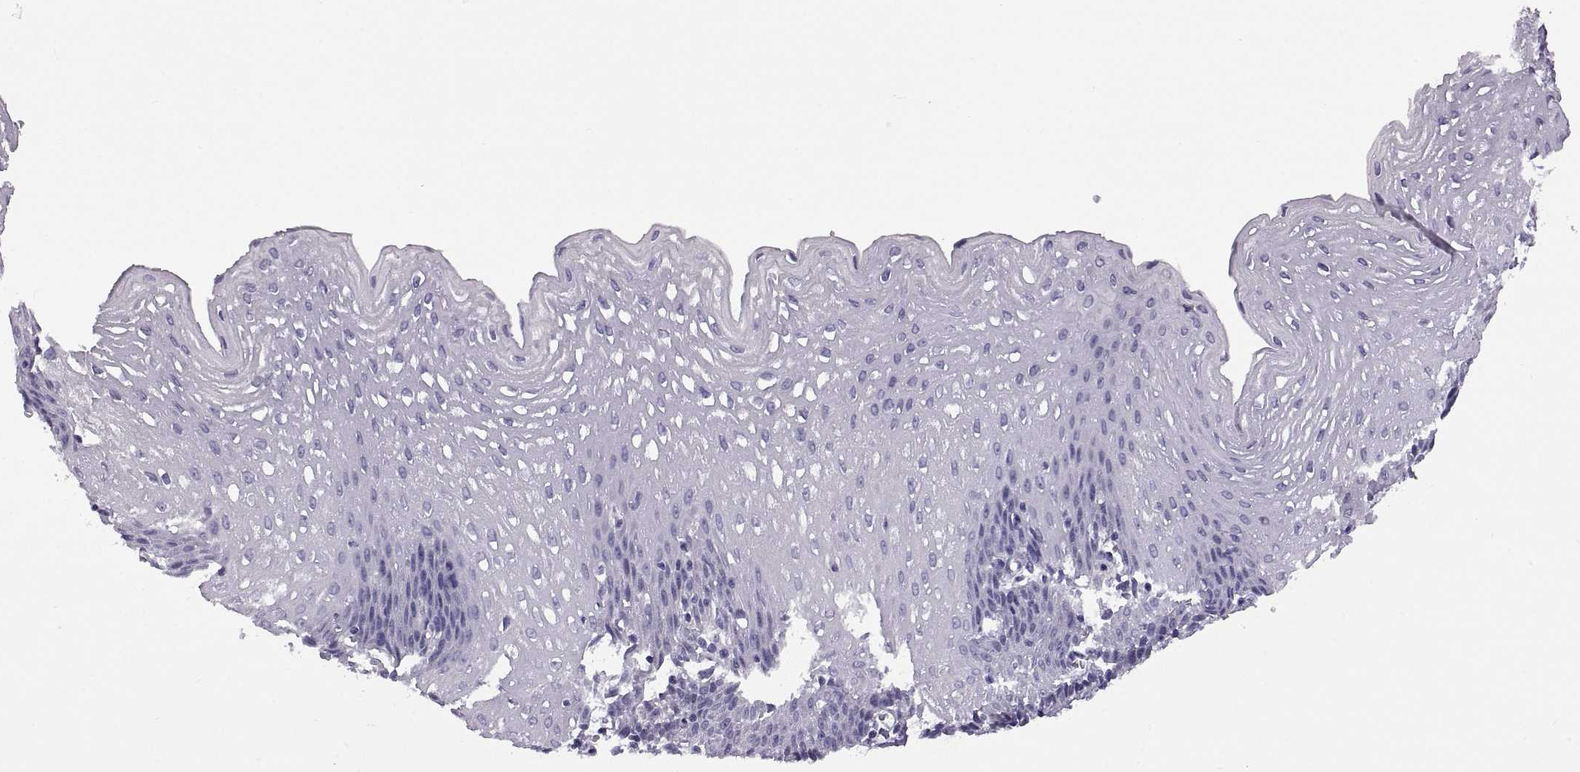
{"staining": {"intensity": "negative", "quantity": "none", "location": "none"}, "tissue": "esophagus", "cell_type": "Squamous epithelial cells", "image_type": "normal", "snomed": [{"axis": "morphology", "description": "Normal tissue, NOS"}, {"axis": "topography", "description": "Esophagus"}], "caption": "A photomicrograph of human esophagus is negative for staining in squamous epithelial cells. The staining is performed using DAB brown chromogen with nuclei counter-stained in using hematoxylin.", "gene": "RDM1", "patient": {"sex": "female", "age": 64}}